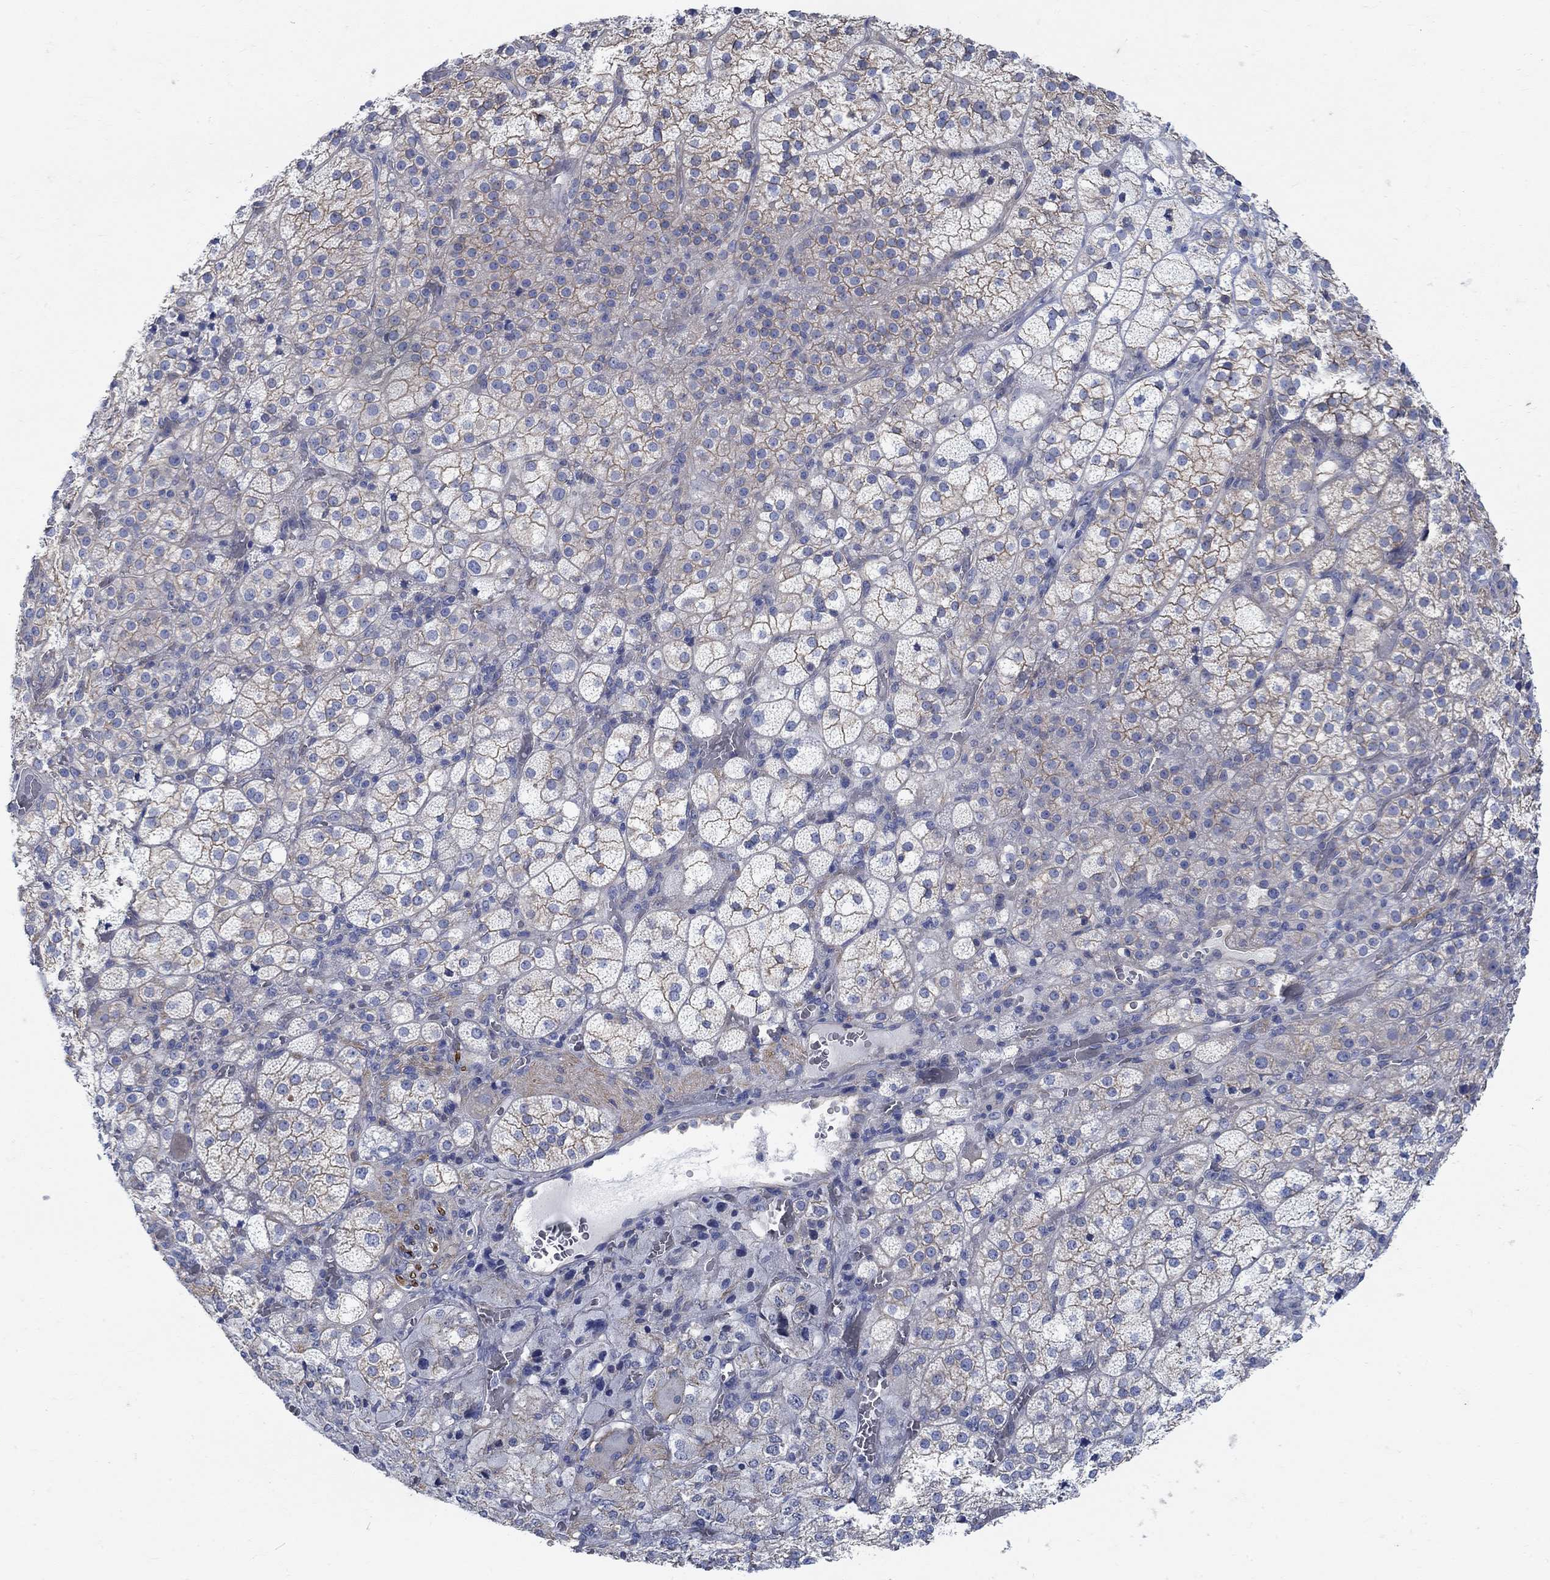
{"staining": {"intensity": "weak", "quantity": "25%-75%", "location": "cytoplasmic/membranous"}, "tissue": "adrenal gland", "cell_type": "Glandular cells", "image_type": "normal", "snomed": [{"axis": "morphology", "description": "Normal tissue, NOS"}, {"axis": "topography", "description": "Adrenal gland"}], "caption": "High-magnification brightfield microscopy of normal adrenal gland stained with DAB (3,3'-diaminobenzidine) (brown) and counterstained with hematoxylin (blue). glandular cells exhibit weak cytoplasmic/membranous expression is present in about25%-75% of cells. (brown staining indicates protein expression, while blue staining denotes nuclei).", "gene": "TMEM198", "patient": {"sex": "female", "age": 60}}